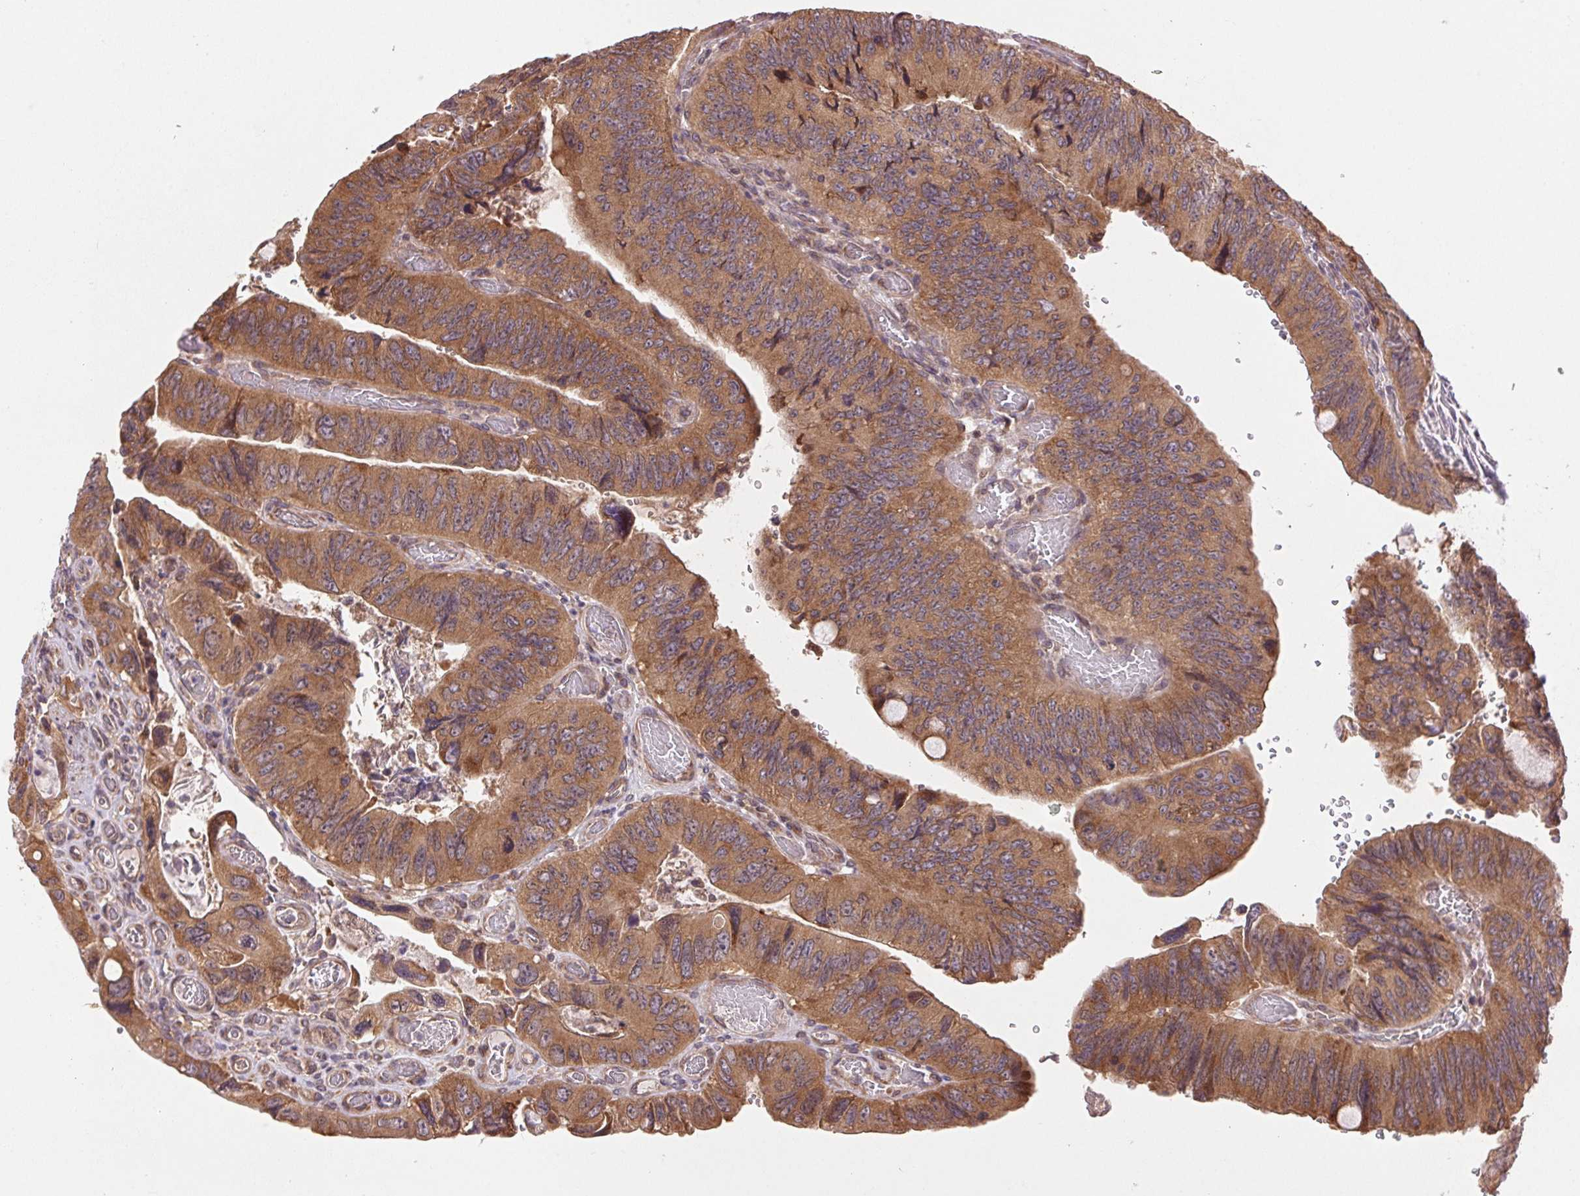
{"staining": {"intensity": "moderate", "quantity": ">75%", "location": "cytoplasmic/membranous"}, "tissue": "colorectal cancer", "cell_type": "Tumor cells", "image_type": "cancer", "snomed": [{"axis": "morphology", "description": "Adenocarcinoma, NOS"}, {"axis": "topography", "description": "Colon"}], "caption": "Protein expression analysis of human colorectal adenocarcinoma reveals moderate cytoplasmic/membranous expression in about >75% of tumor cells.", "gene": "BTF3L4", "patient": {"sex": "female", "age": 84}}